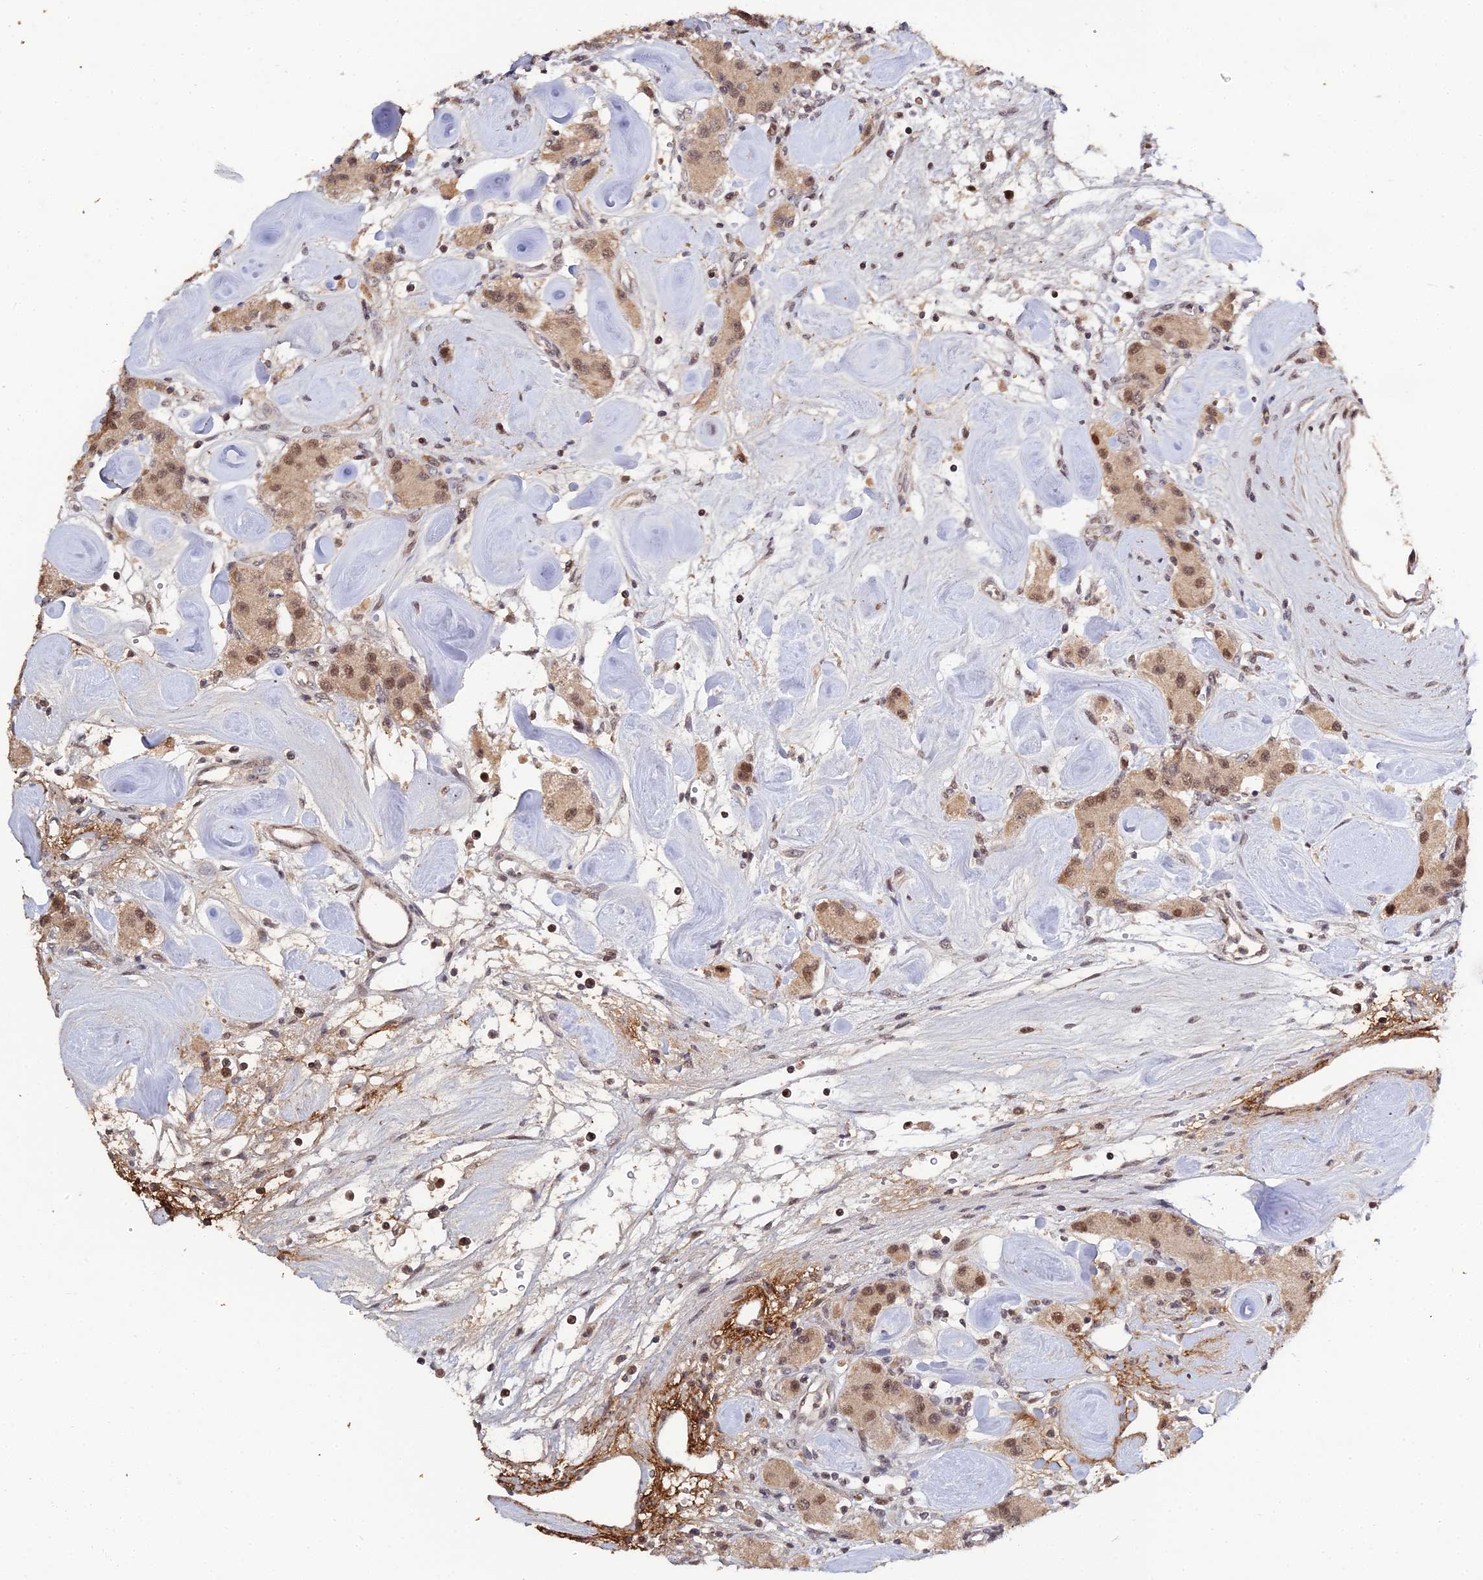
{"staining": {"intensity": "moderate", "quantity": ">75%", "location": "nuclear"}, "tissue": "carcinoid", "cell_type": "Tumor cells", "image_type": "cancer", "snomed": [{"axis": "morphology", "description": "Carcinoid, malignant, NOS"}, {"axis": "topography", "description": "Pancreas"}], "caption": "Moderate nuclear positivity is identified in about >75% of tumor cells in carcinoid (malignant).", "gene": "ERCC5", "patient": {"sex": "male", "age": 41}}